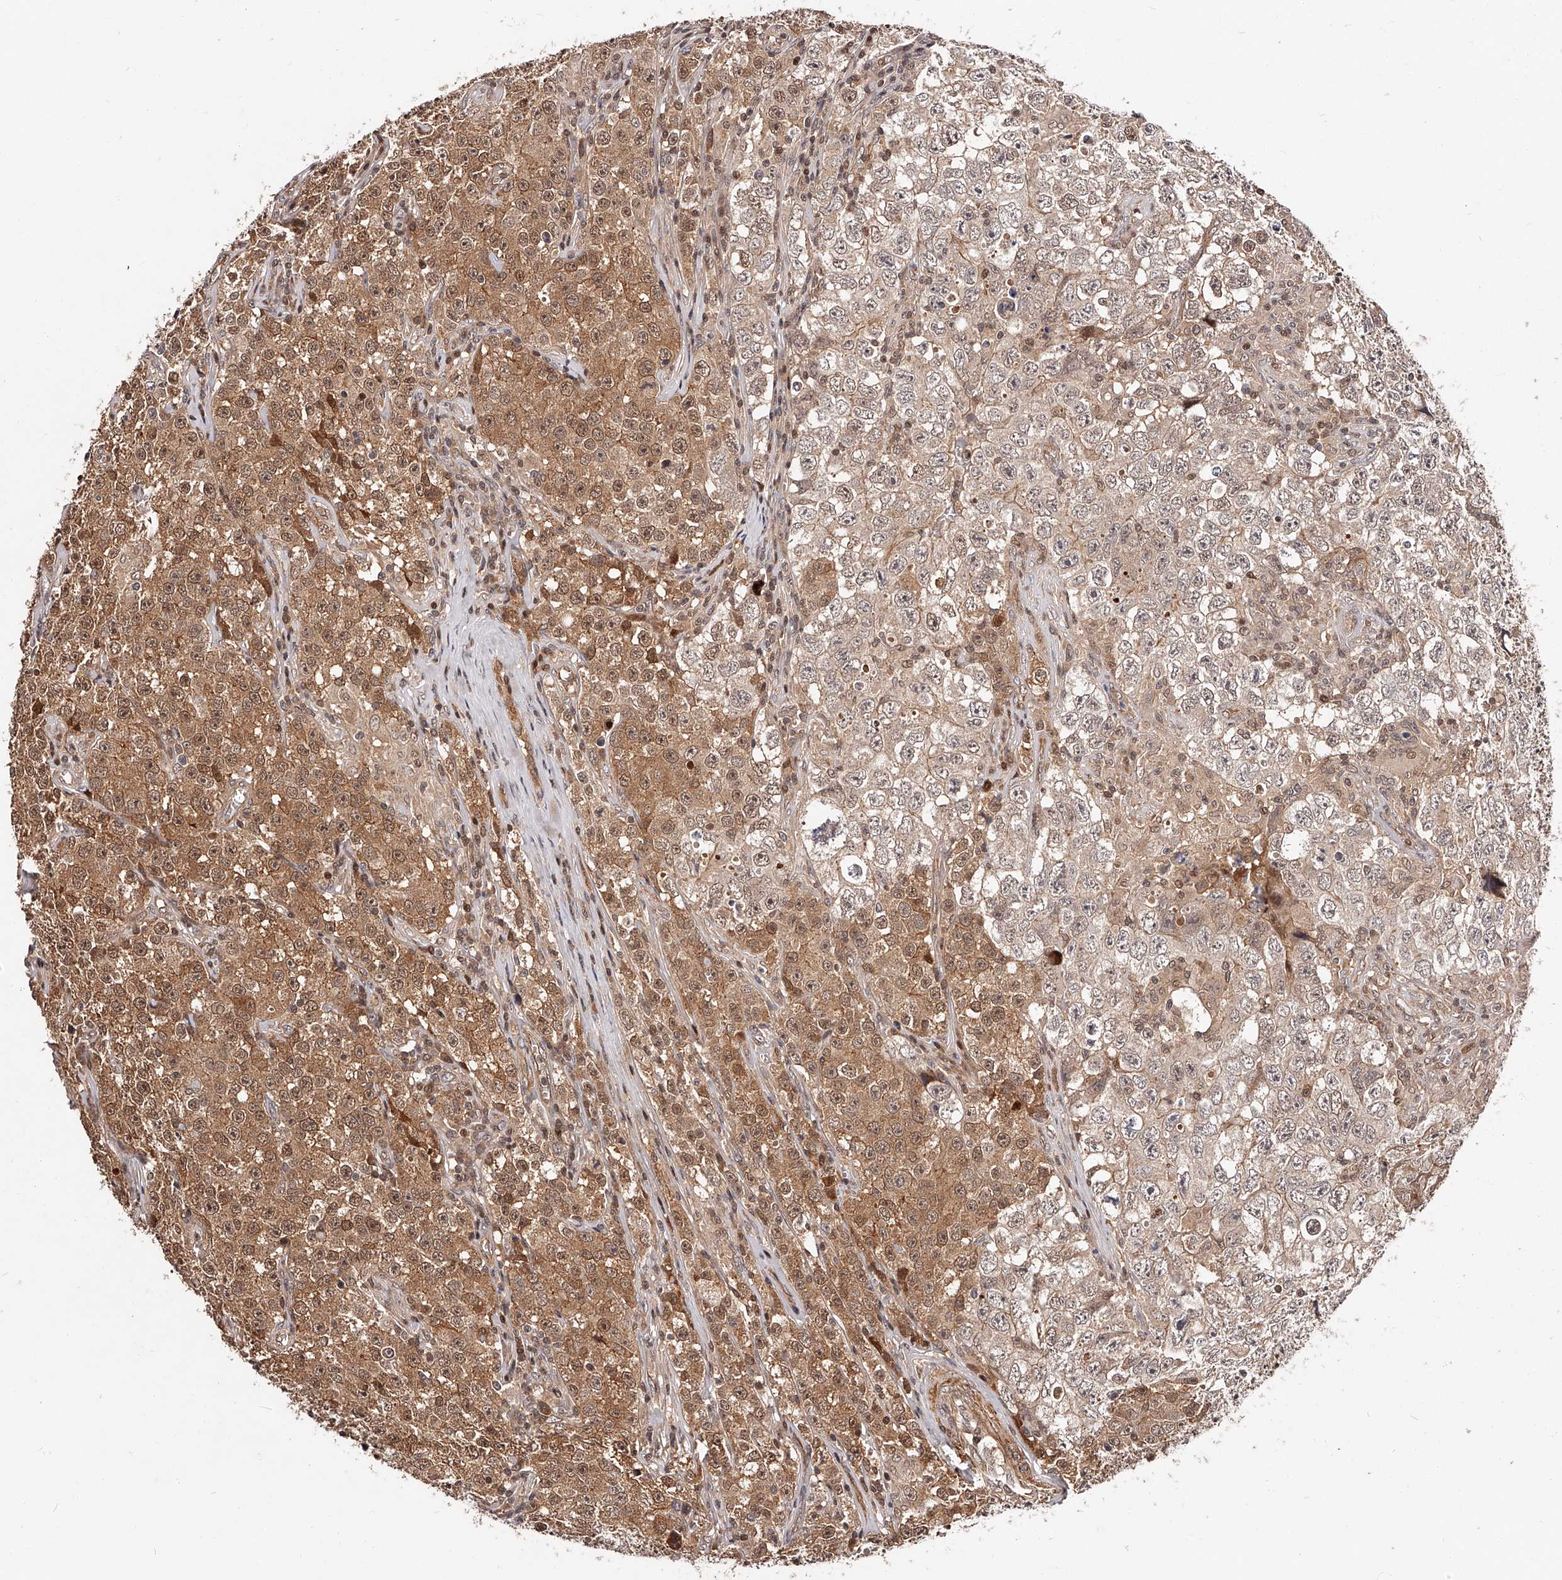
{"staining": {"intensity": "moderate", "quantity": "25%-75%", "location": "cytoplasmic/membranous,nuclear"}, "tissue": "testis cancer", "cell_type": "Tumor cells", "image_type": "cancer", "snomed": [{"axis": "morphology", "description": "Seminoma, NOS"}, {"axis": "morphology", "description": "Carcinoma, Embryonal, NOS"}, {"axis": "topography", "description": "Testis"}], "caption": "A medium amount of moderate cytoplasmic/membranous and nuclear expression is seen in about 25%-75% of tumor cells in testis cancer (seminoma) tissue.", "gene": "CUL7", "patient": {"sex": "male", "age": 43}}